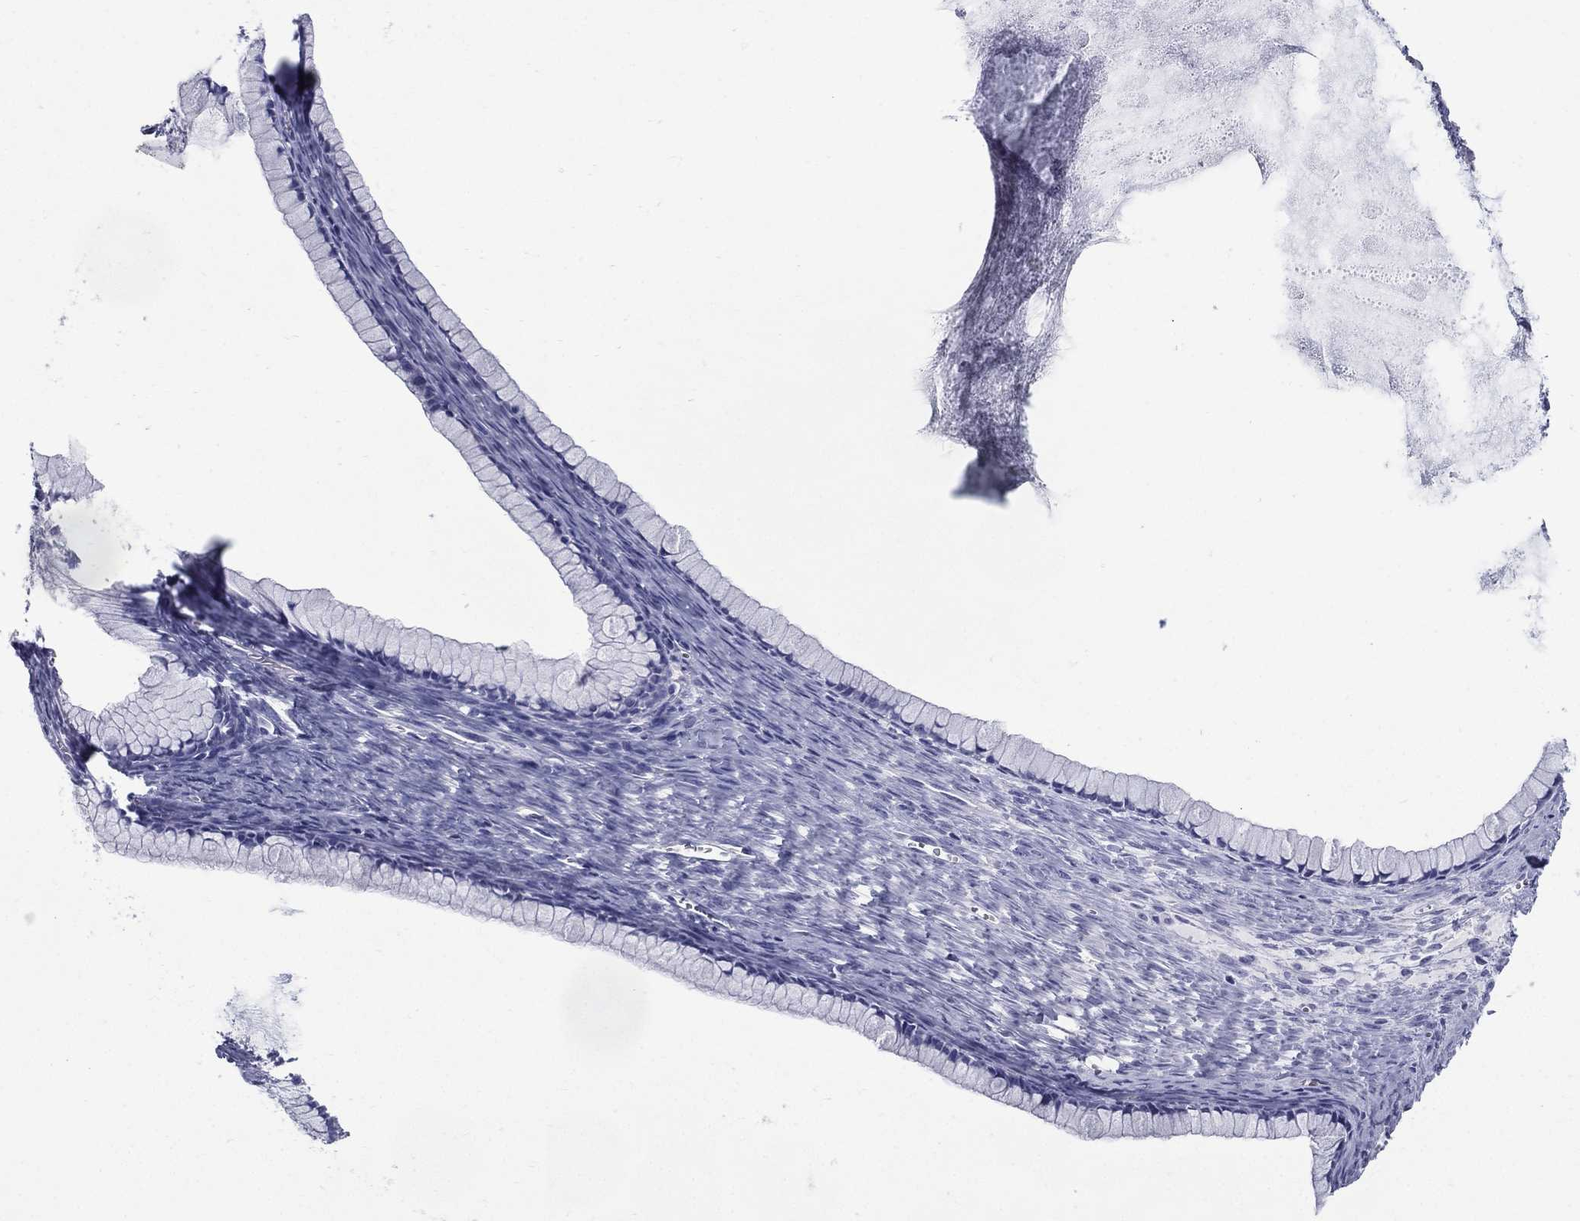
{"staining": {"intensity": "negative", "quantity": "none", "location": "none"}, "tissue": "ovarian cancer", "cell_type": "Tumor cells", "image_type": "cancer", "snomed": [{"axis": "morphology", "description": "Cystadenocarcinoma, mucinous, NOS"}, {"axis": "topography", "description": "Ovary"}], "caption": "Immunohistochemistry of ovarian cancer shows no expression in tumor cells.", "gene": "KIF2C", "patient": {"sex": "female", "age": 41}}